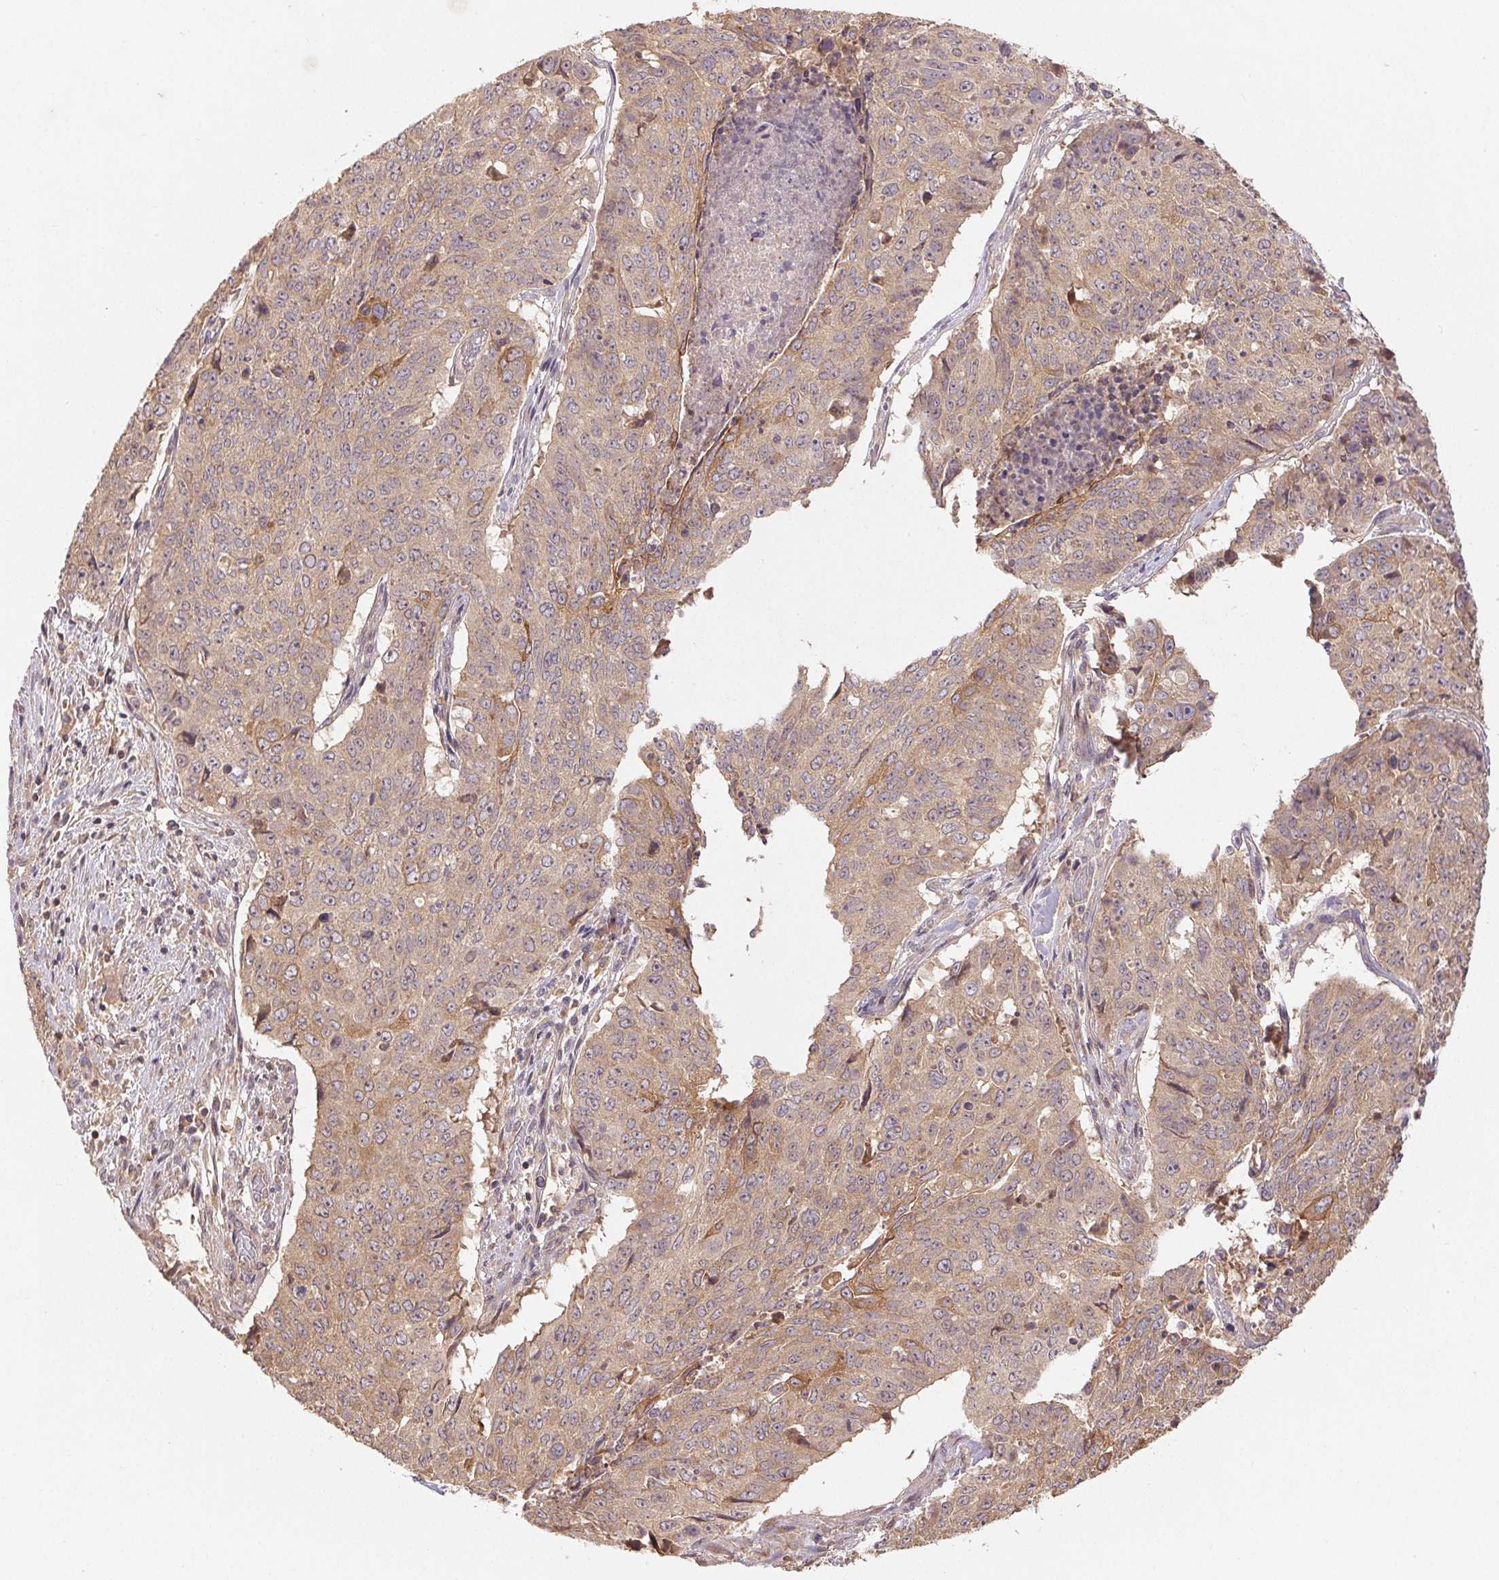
{"staining": {"intensity": "weak", "quantity": "25%-75%", "location": "cytoplasmic/membranous"}, "tissue": "lung cancer", "cell_type": "Tumor cells", "image_type": "cancer", "snomed": [{"axis": "morphology", "description": "Normal tissue, NOS"}, {"axis": "morphology", "description": "Squamous cell carcinoma, NOS"}, {"axis": "topography", "description": "Bronchus"}, {"axis": "topography", "description": "Lung"}], "caption": "This photomicrograph reveals immunohistochemistry (IHC) staining of human lung cancer (squamous cell carcinoma), with low weak cytoplasmic/membranous expression in approximately 25%-75% of tumor cells.", "gene": "MAPKAPK2", "patient": {"sex": "male", "age": 64}}